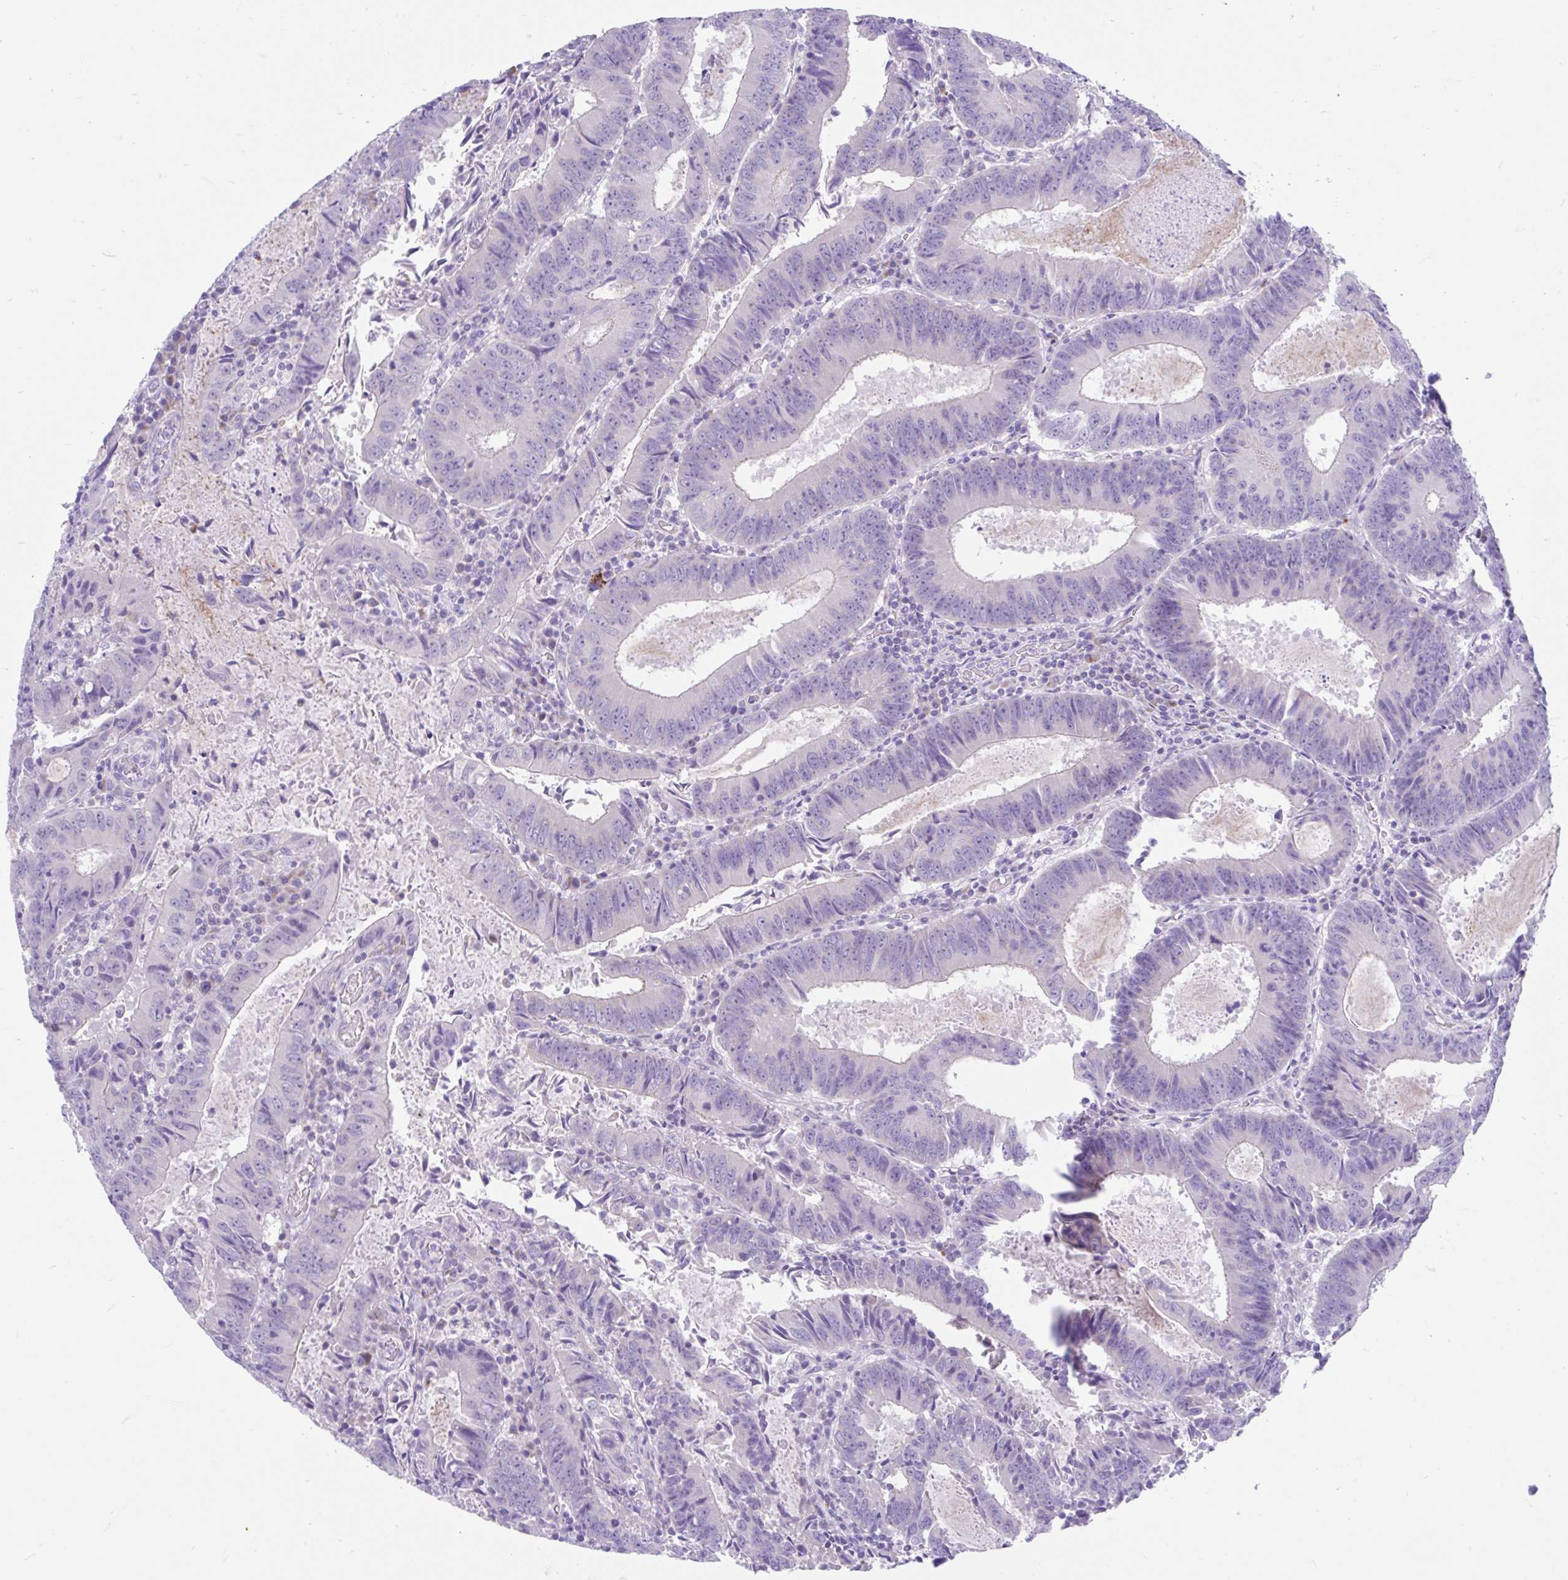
{"staining": {"intensity": "negative", "quantity": "none", "location": "none"}, "tissue": "colorectal cancer", "cell_type": "Tumor cells", "image_type": "cancer", "snomed": [{"axis": "morphology", "description": "Adenocarcinoma, NOS"}, {"axis": "topography", "description": "Colon"}], "caption": "DAB immunohistochemical staining of colorectal cancer displays no significant positivity in tumor cells.", "gene": "CCSAP", "patient": {"sex": "male", "age": 67}}